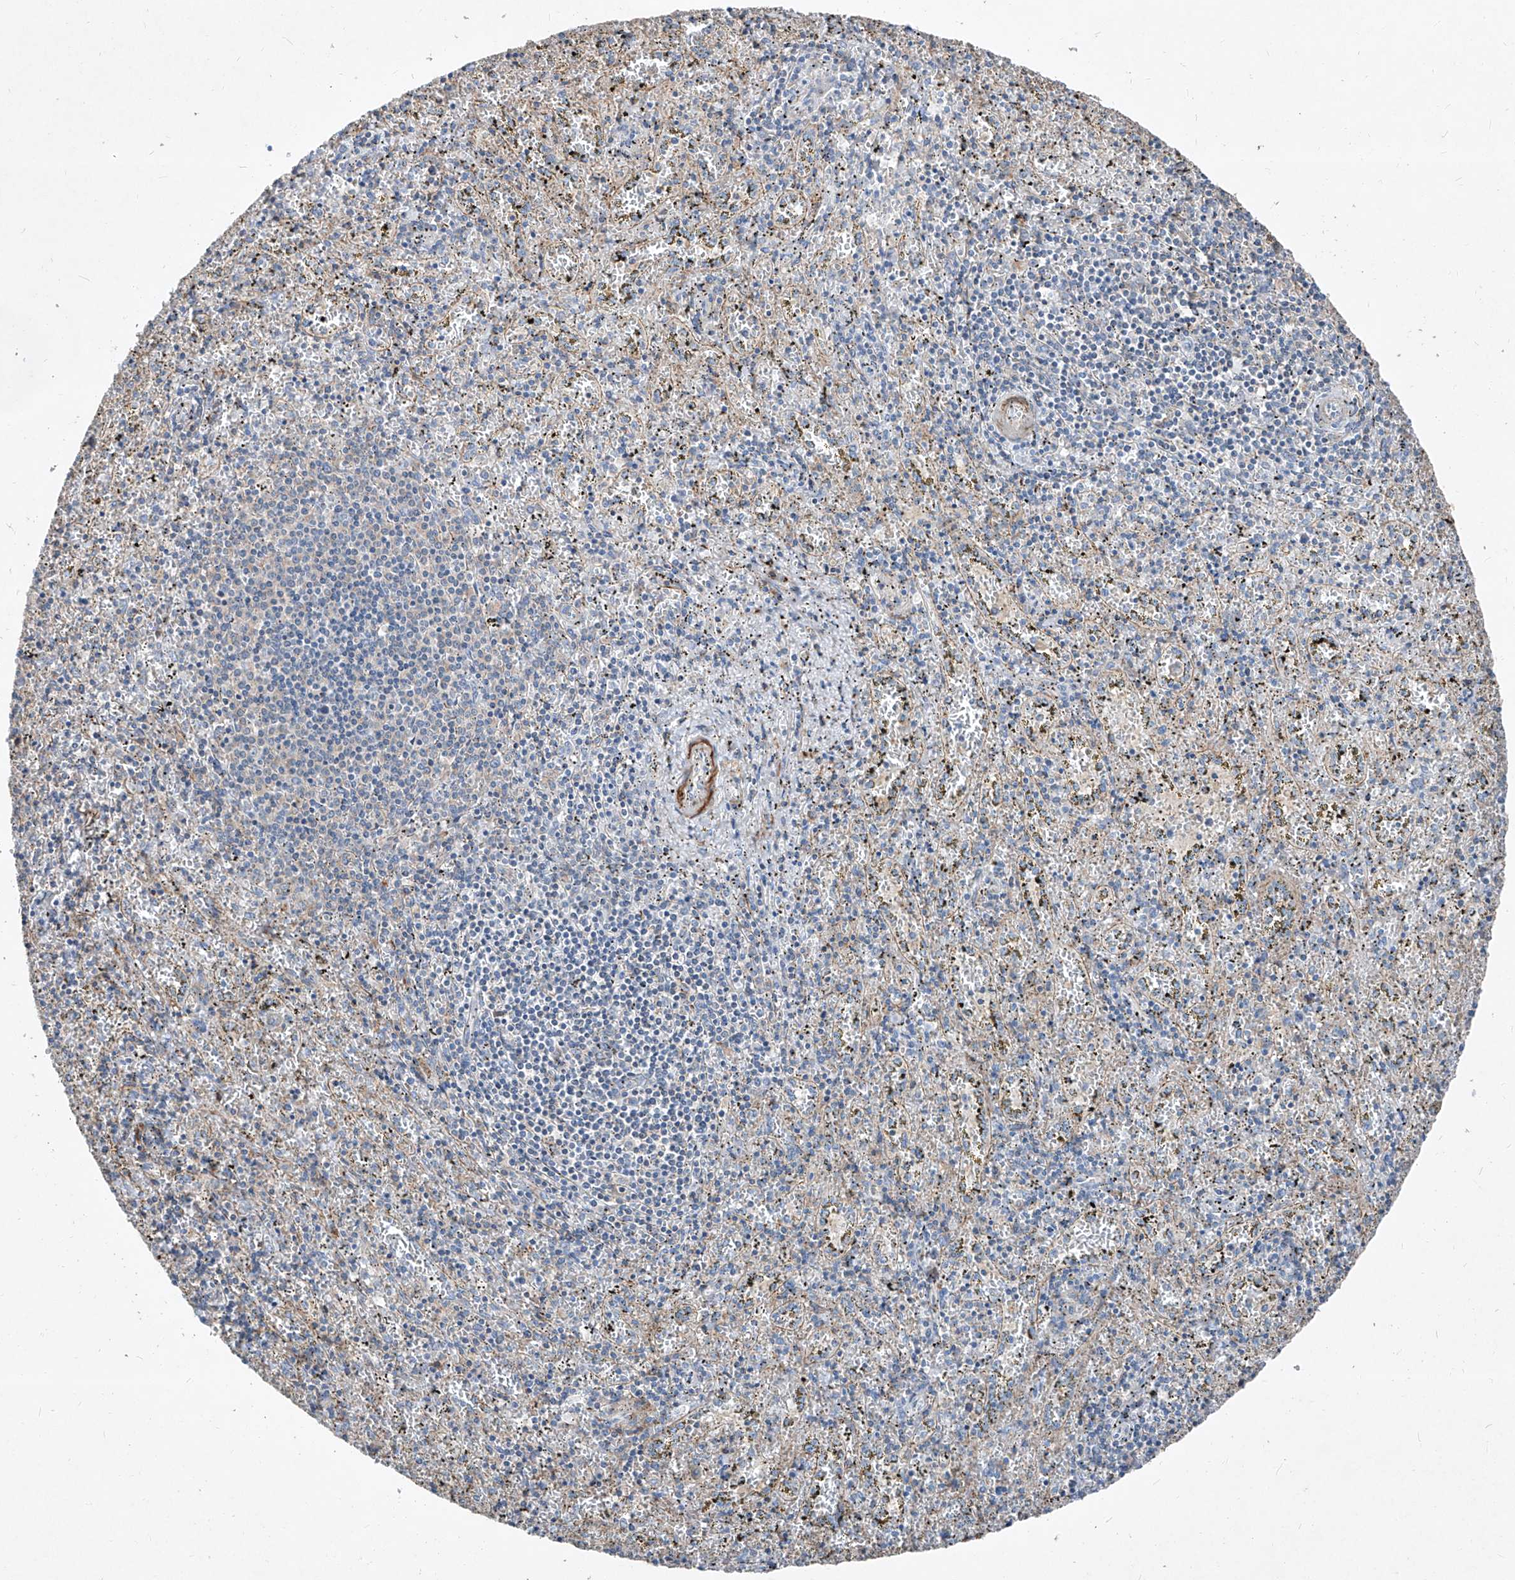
{"staining": {"intensity": "negative", "quantity": "none", "location": "none"}, "tissue": "spleen", "cell_type": "Cells in red pulp", "image_type": "normal", "snomed": [{"axis": "morphology", "description": "Normal tissue, NOS"}, {"axis": "topography", "description": "Spleen"}], "caption": "Cells in red pulp show no significant positivity in benign spleen. (Brightfield microscopy of DAB (3,3'-diaminobenzidine) immunohistochemistry at high magnification).", "gene": "UFD1", "patient": {"sex": "male", "age": 11}}